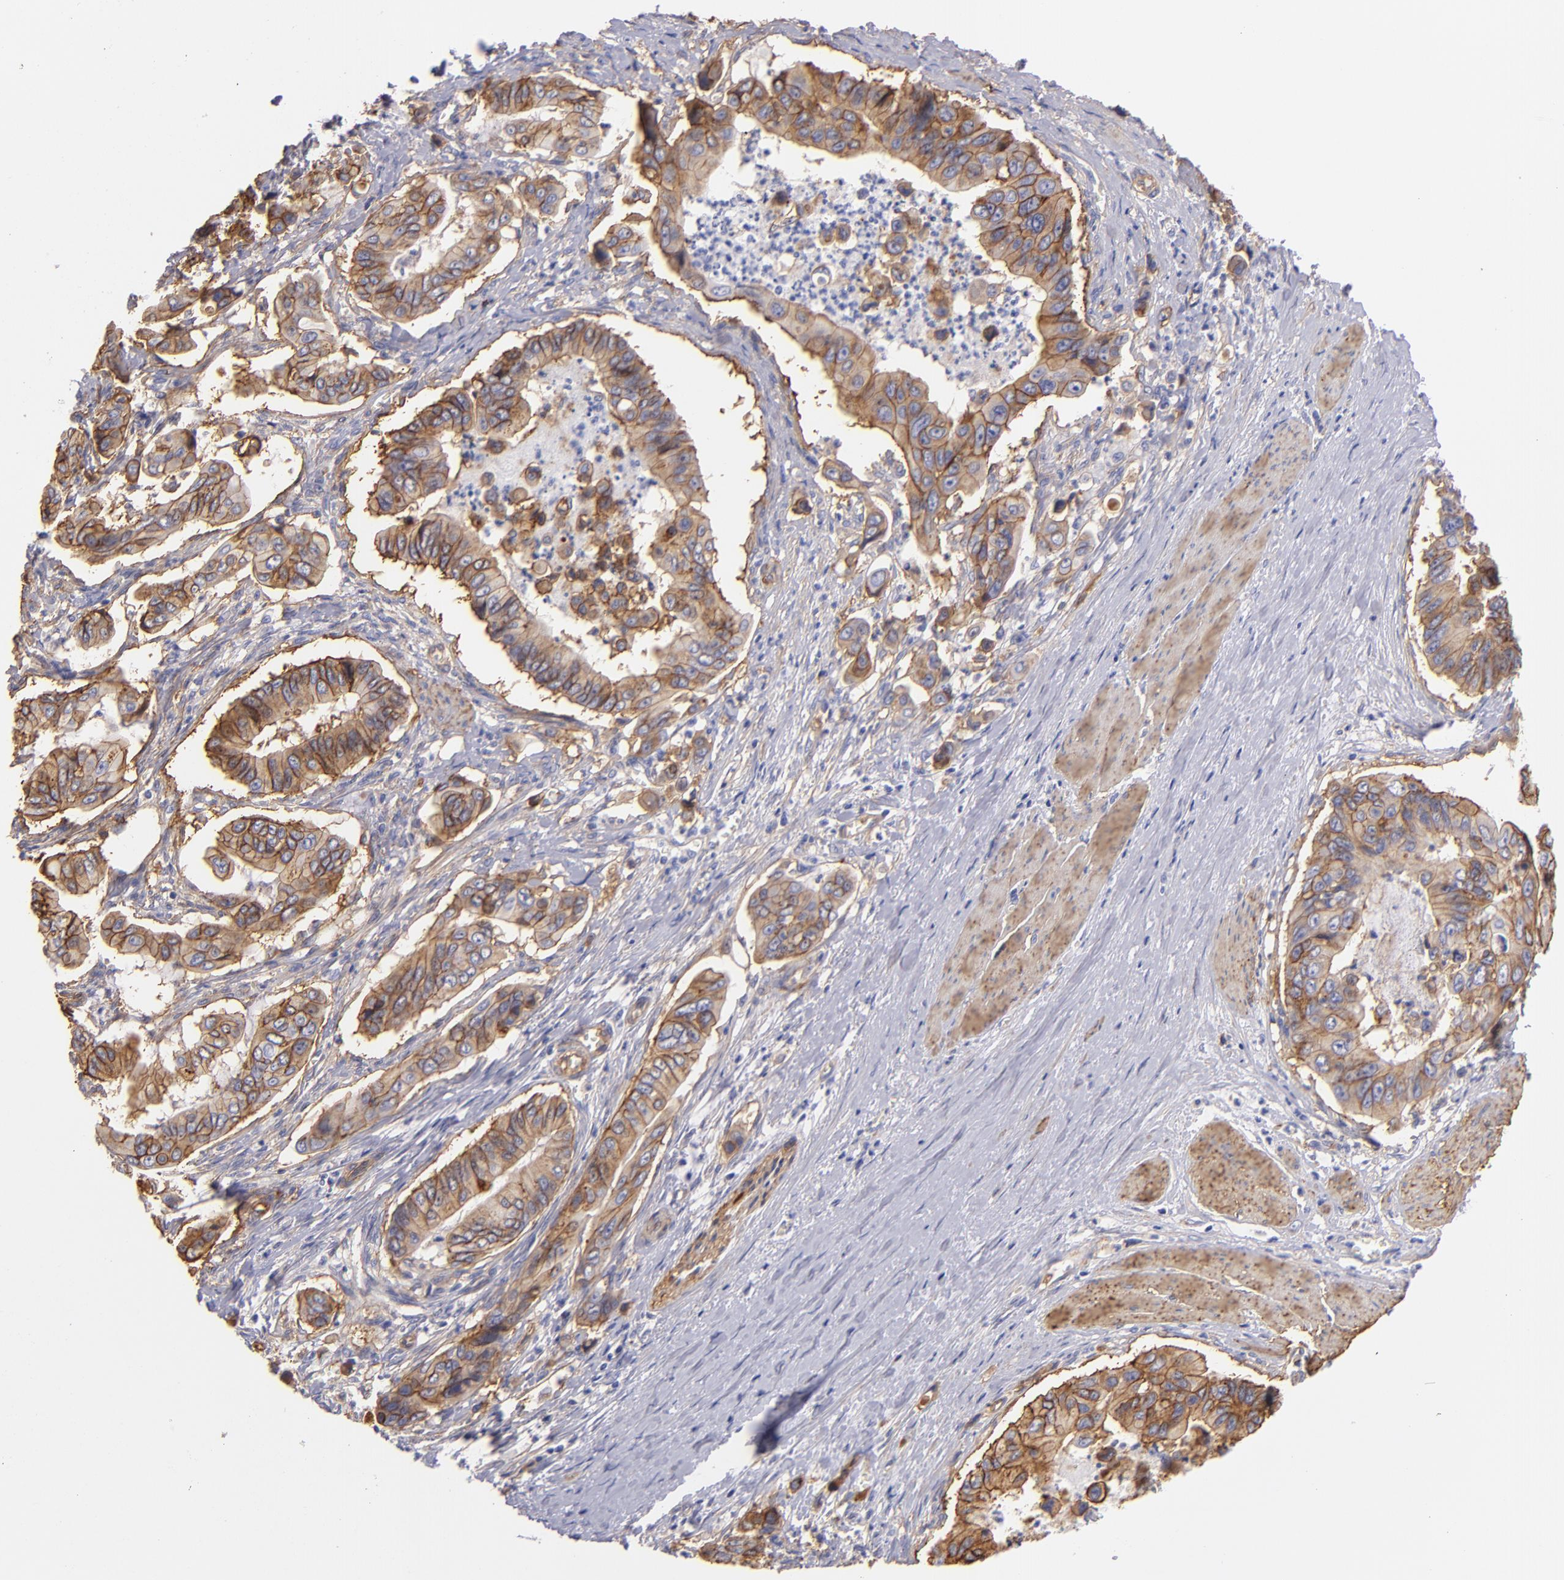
{"staining": {"intensity": "moderate", "quantity": ">75%", "location": "cytoplasmic/membranous"}, "tissue": "stomach cancer", "cell_type": "Tumor cells", "image_type": "cancer", "snomed": [{"axis": "morphology", "description": "Adenocarcinoma, NOS"}, {"axis": "topography", "description": "Stomach, upper"}], "caption": "Tumor cells reveal moderate cytoplasmic/membranous staining in about >75% of cells in stomach adenocarcinoma.", "gene": "CD151", "patient": {"sex": "male", "age": 80}}